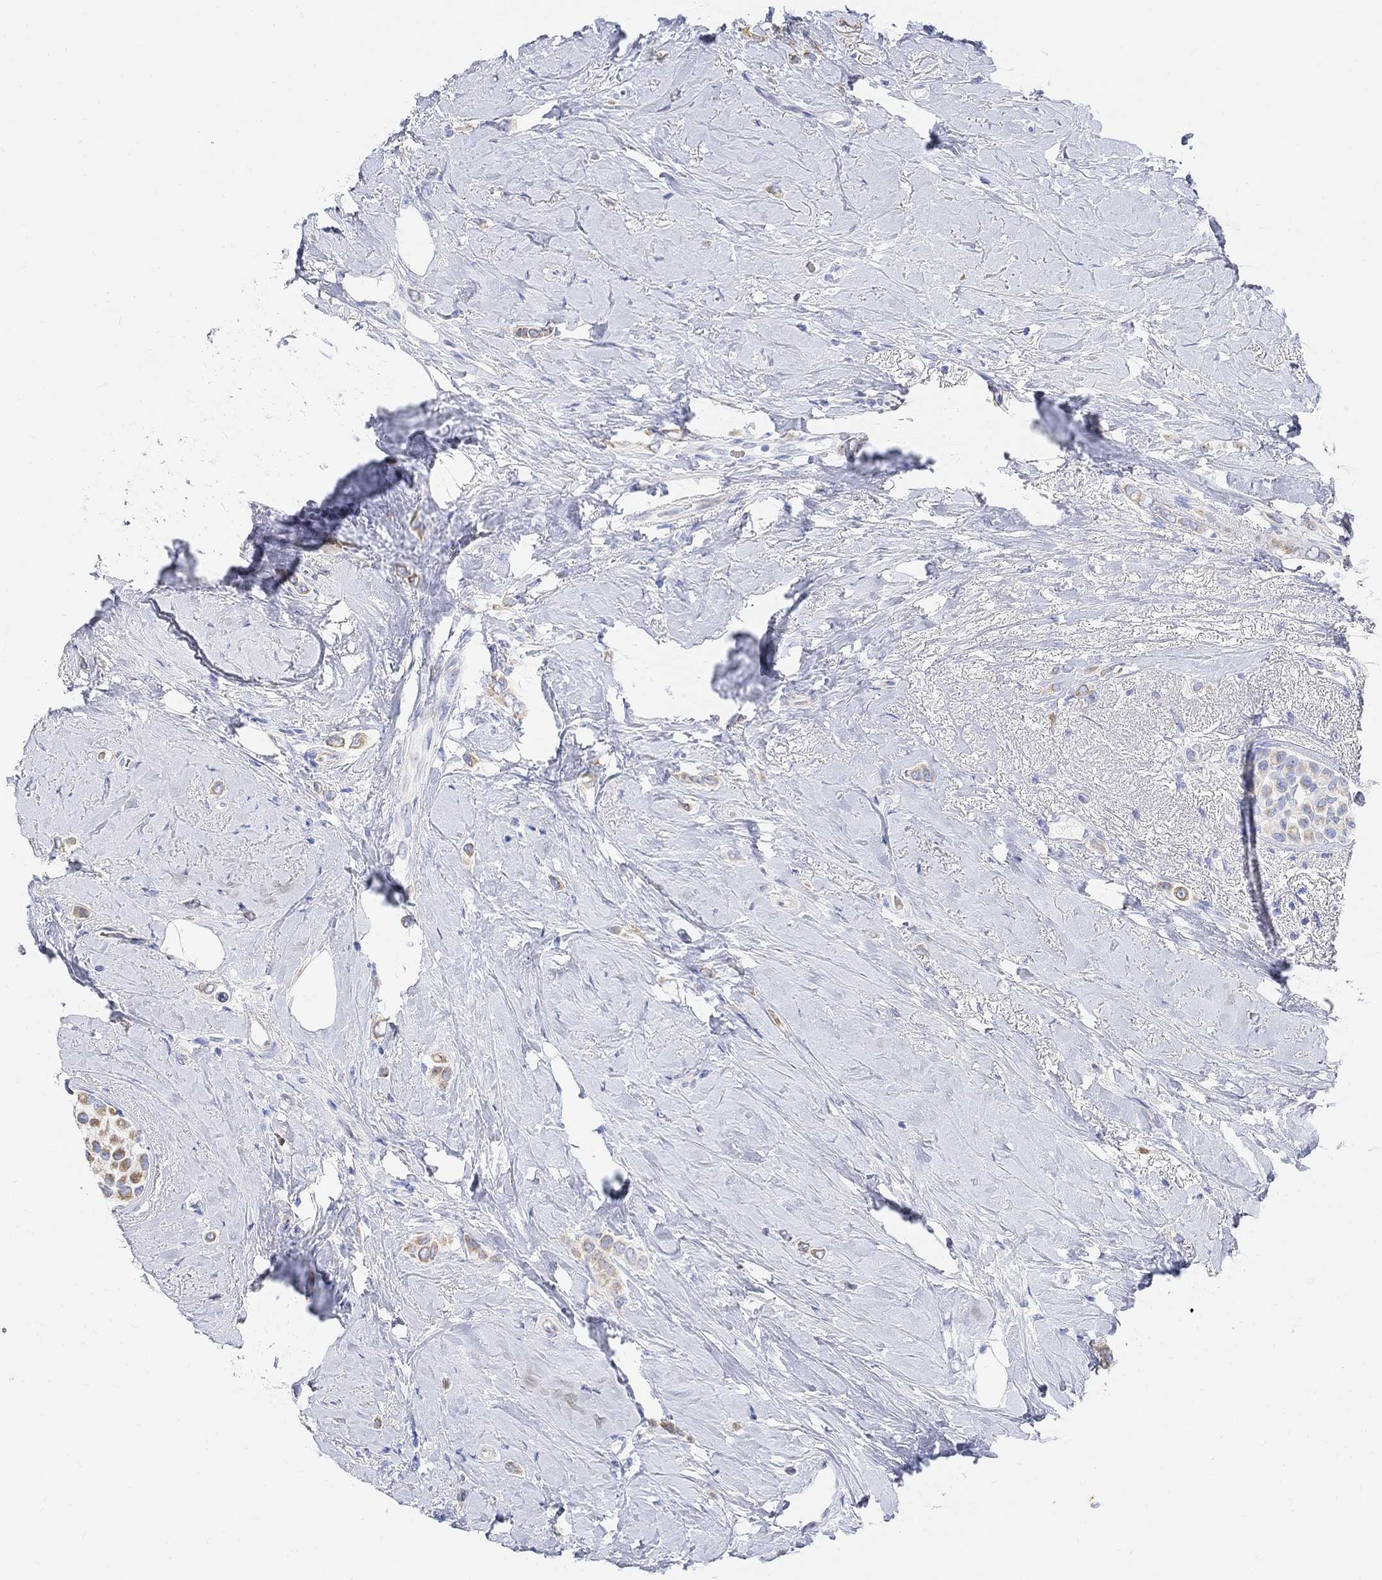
{"staining": {"intensity": "moderate", "quantity": "<25%", "location": "cytoplasmic/membranous"}, "tissue": "breast cancer", "cell_type": "Tumor cells", "image_type": "cancer", "snomed": [{"axis": "morphology", "description": "Lobular carcinoma"}, {"axis": "topography", "description": "Breast"}], "caption": "Breast lobular carcinoma stained with a brown dye exhibits moderate cytoplasmic/membranous positive expression in about <25% of tumor cells.", "gene": "RETNLB", "patient": {"sex": "female", "age": 66}}